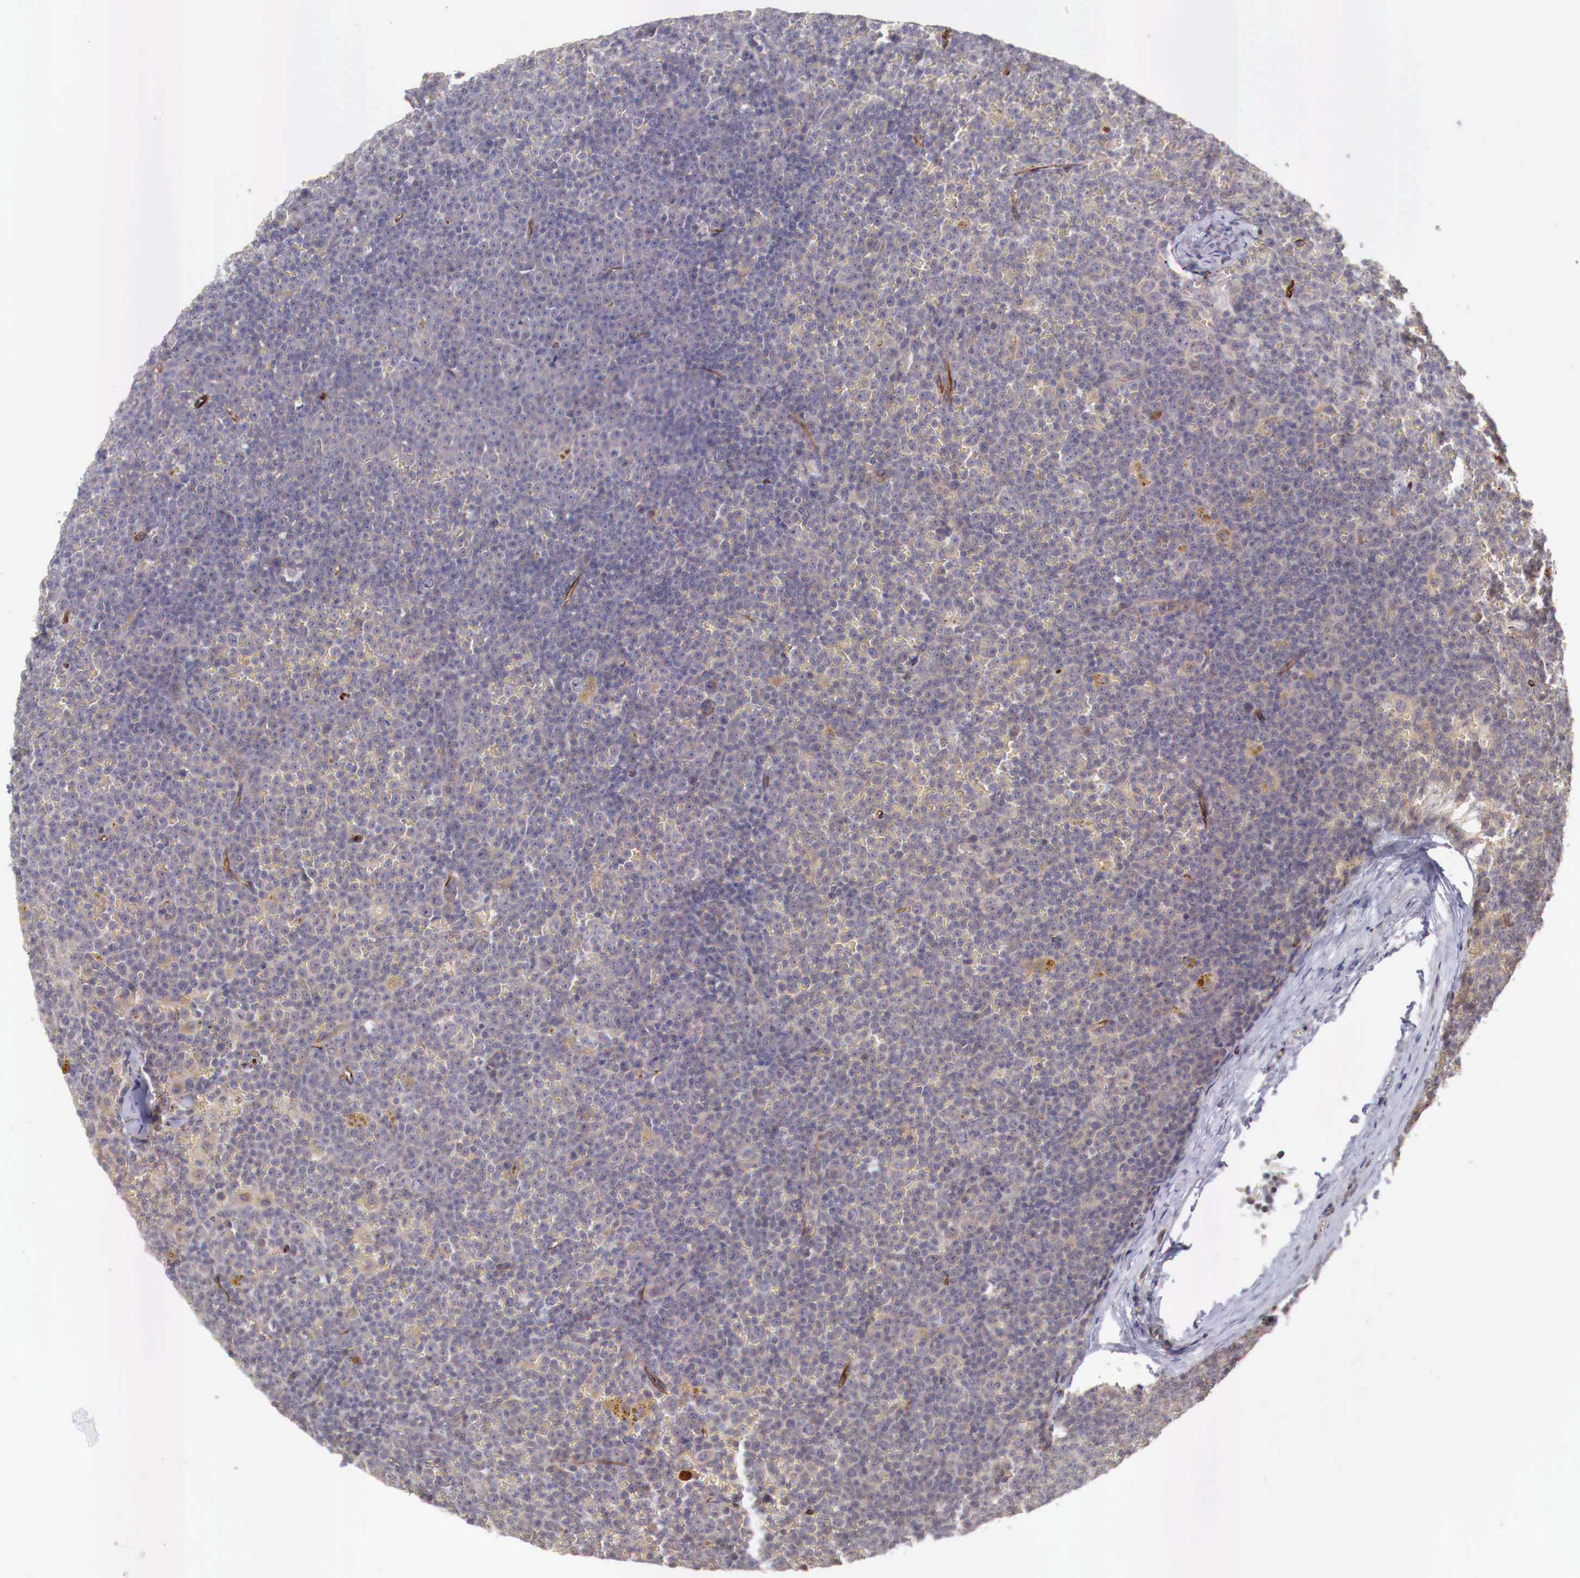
{"staining": {"intensity": "negative", "quantity": "none", "location": "none"}, "tissue": "lymphoma", "cell_type": "Tumor cells", "image_type": "cancer", "snomed": [{"axis": "morphology", "description": "Malignant lymphoma, non-Hodgkin's type, Low grade"}, {"axis": "topography", "description": "Lymph node"}], "caption": "Immunohistochemistry image of lymphoma stained for a protein (brown), which demonstrates no staining in tumor cells.", "gene": "WT1", "patient": {"sex": "male", "age": 50}}